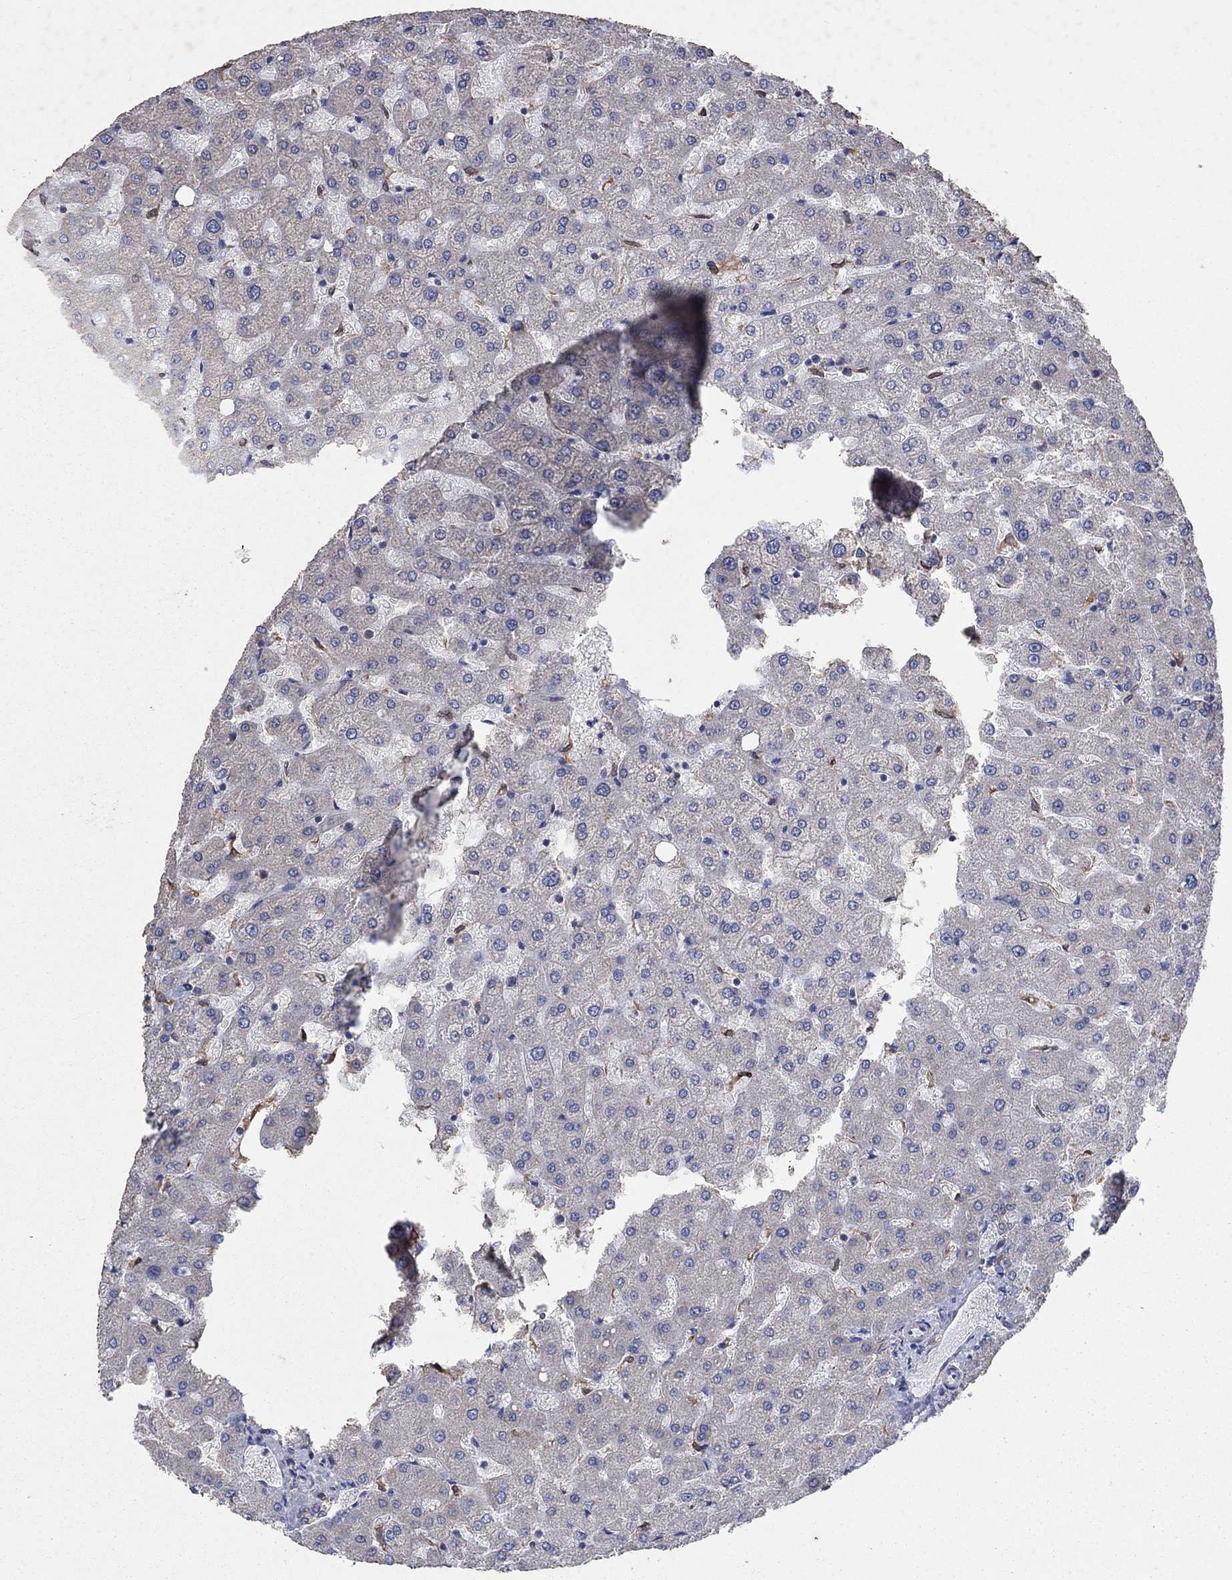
{"staining": {"intensity": "negative", "quantity": "none", "location": "none"}, "tissue": "liver", "cell_type": "Cholangiocytes", "image_type": "normal", "snomed": [{"axis": "morphology", "description": "Normal tissue, NOS"}, {"axis": "topography", "description": "Liver"}], "caption": "IHC of benign liver reveals no expression in cholangiocytes. (DAB (3,3'-diaminobenzidine) immunohistochemistry, high magnification).", "gene": "NCEH1", "patient": {"sex": "female", "age": 50}}